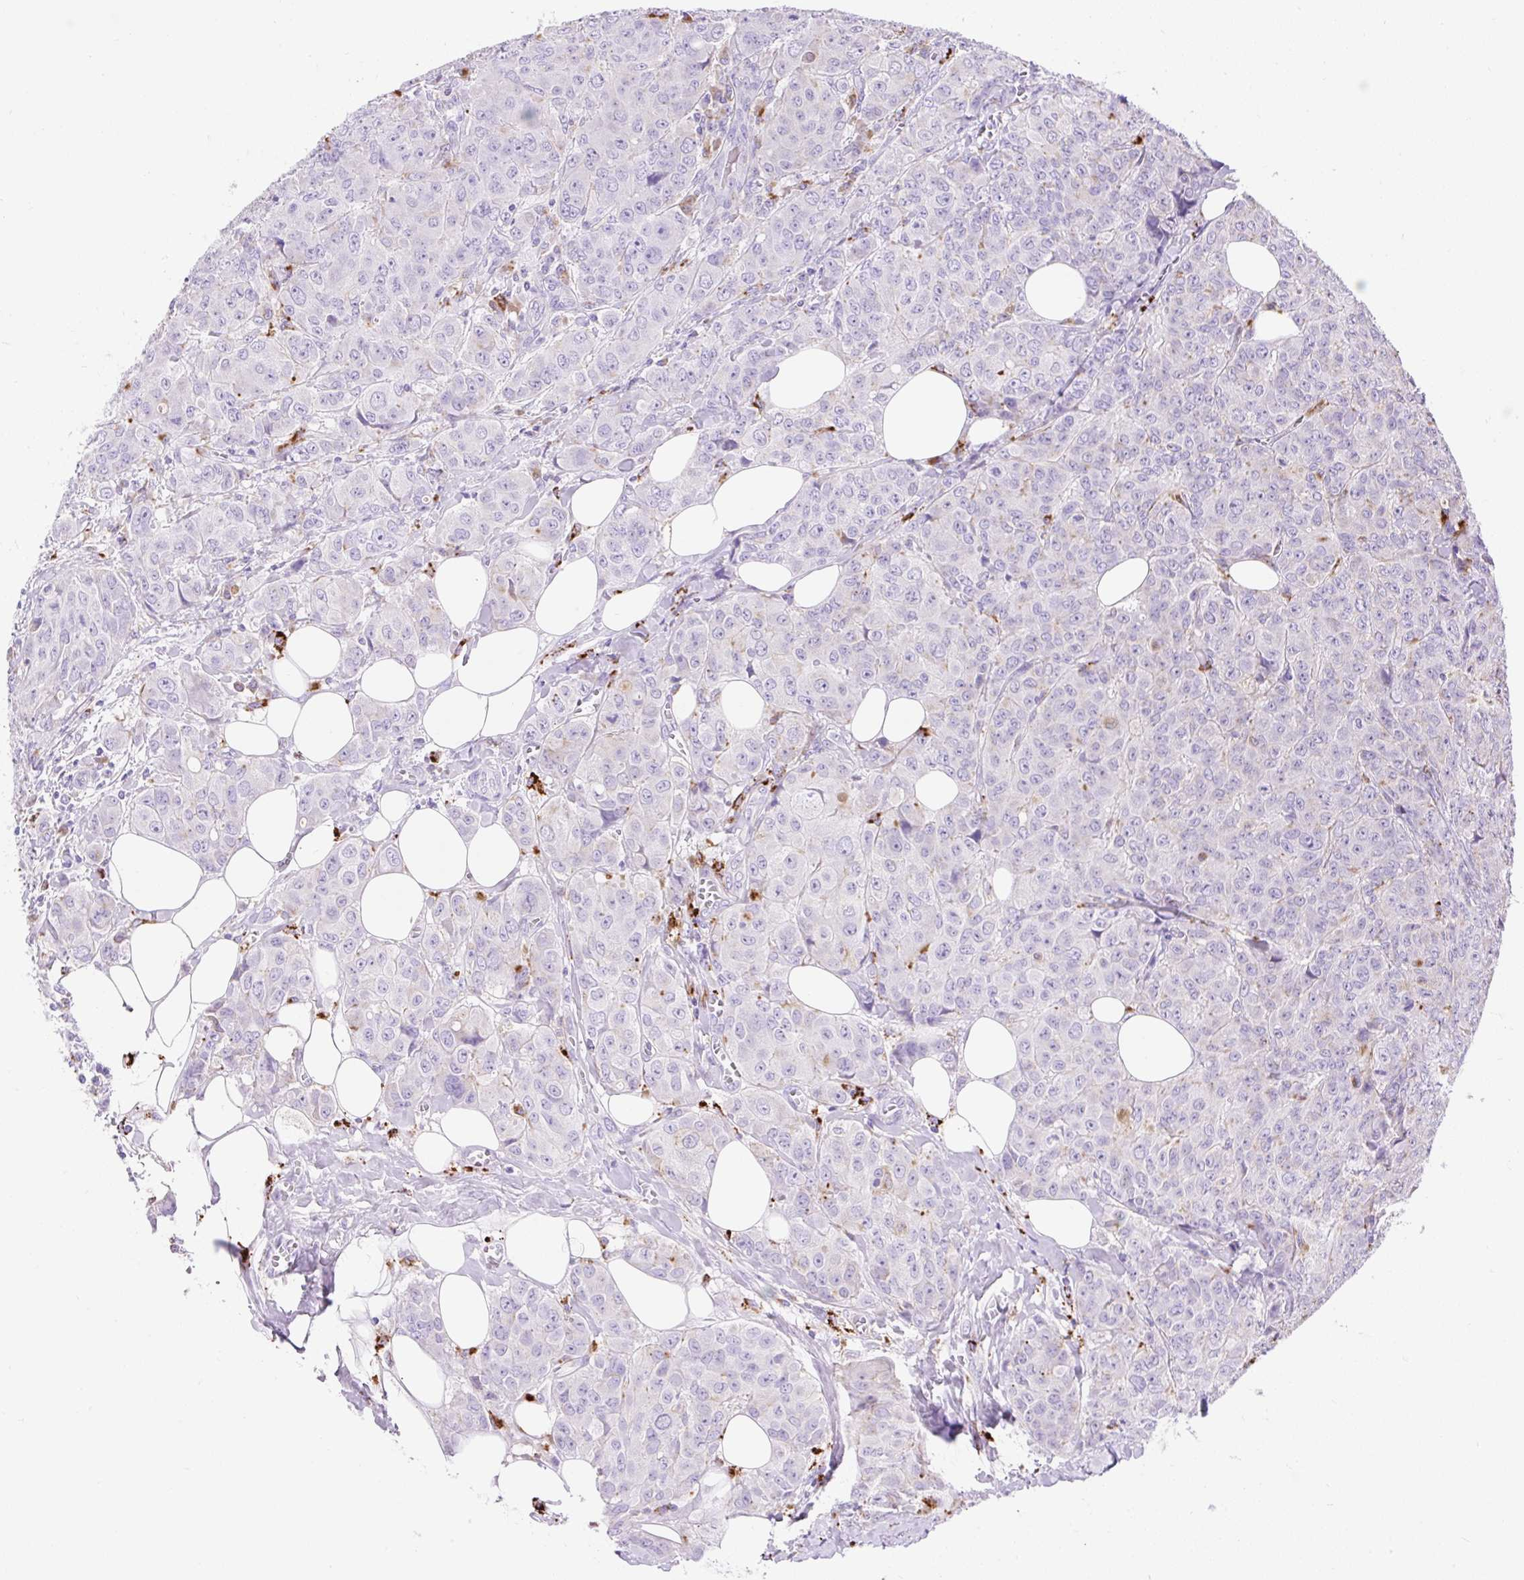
{"staining": {"intensity": "negative", "quantity": "none", "location": "none"}, "tissue": "breast cancer", "cell_type": "Tumor cells", "image_type": "cancer", "snomed": [{"axis": "morphology", "description": "Duct carcinoma"}, {"axis": "topography", "description": "Breast"}], "caption": "DAB immunohistochemical staining of human breast intraductal carcinoma exhibits no significant expression in tumor cells. (Brightfield microscopy of DAB immunohistochemistry (IHC) at high magnification).", "gene": "HEXB", "patient": {"sex": "female", "age": 43}}